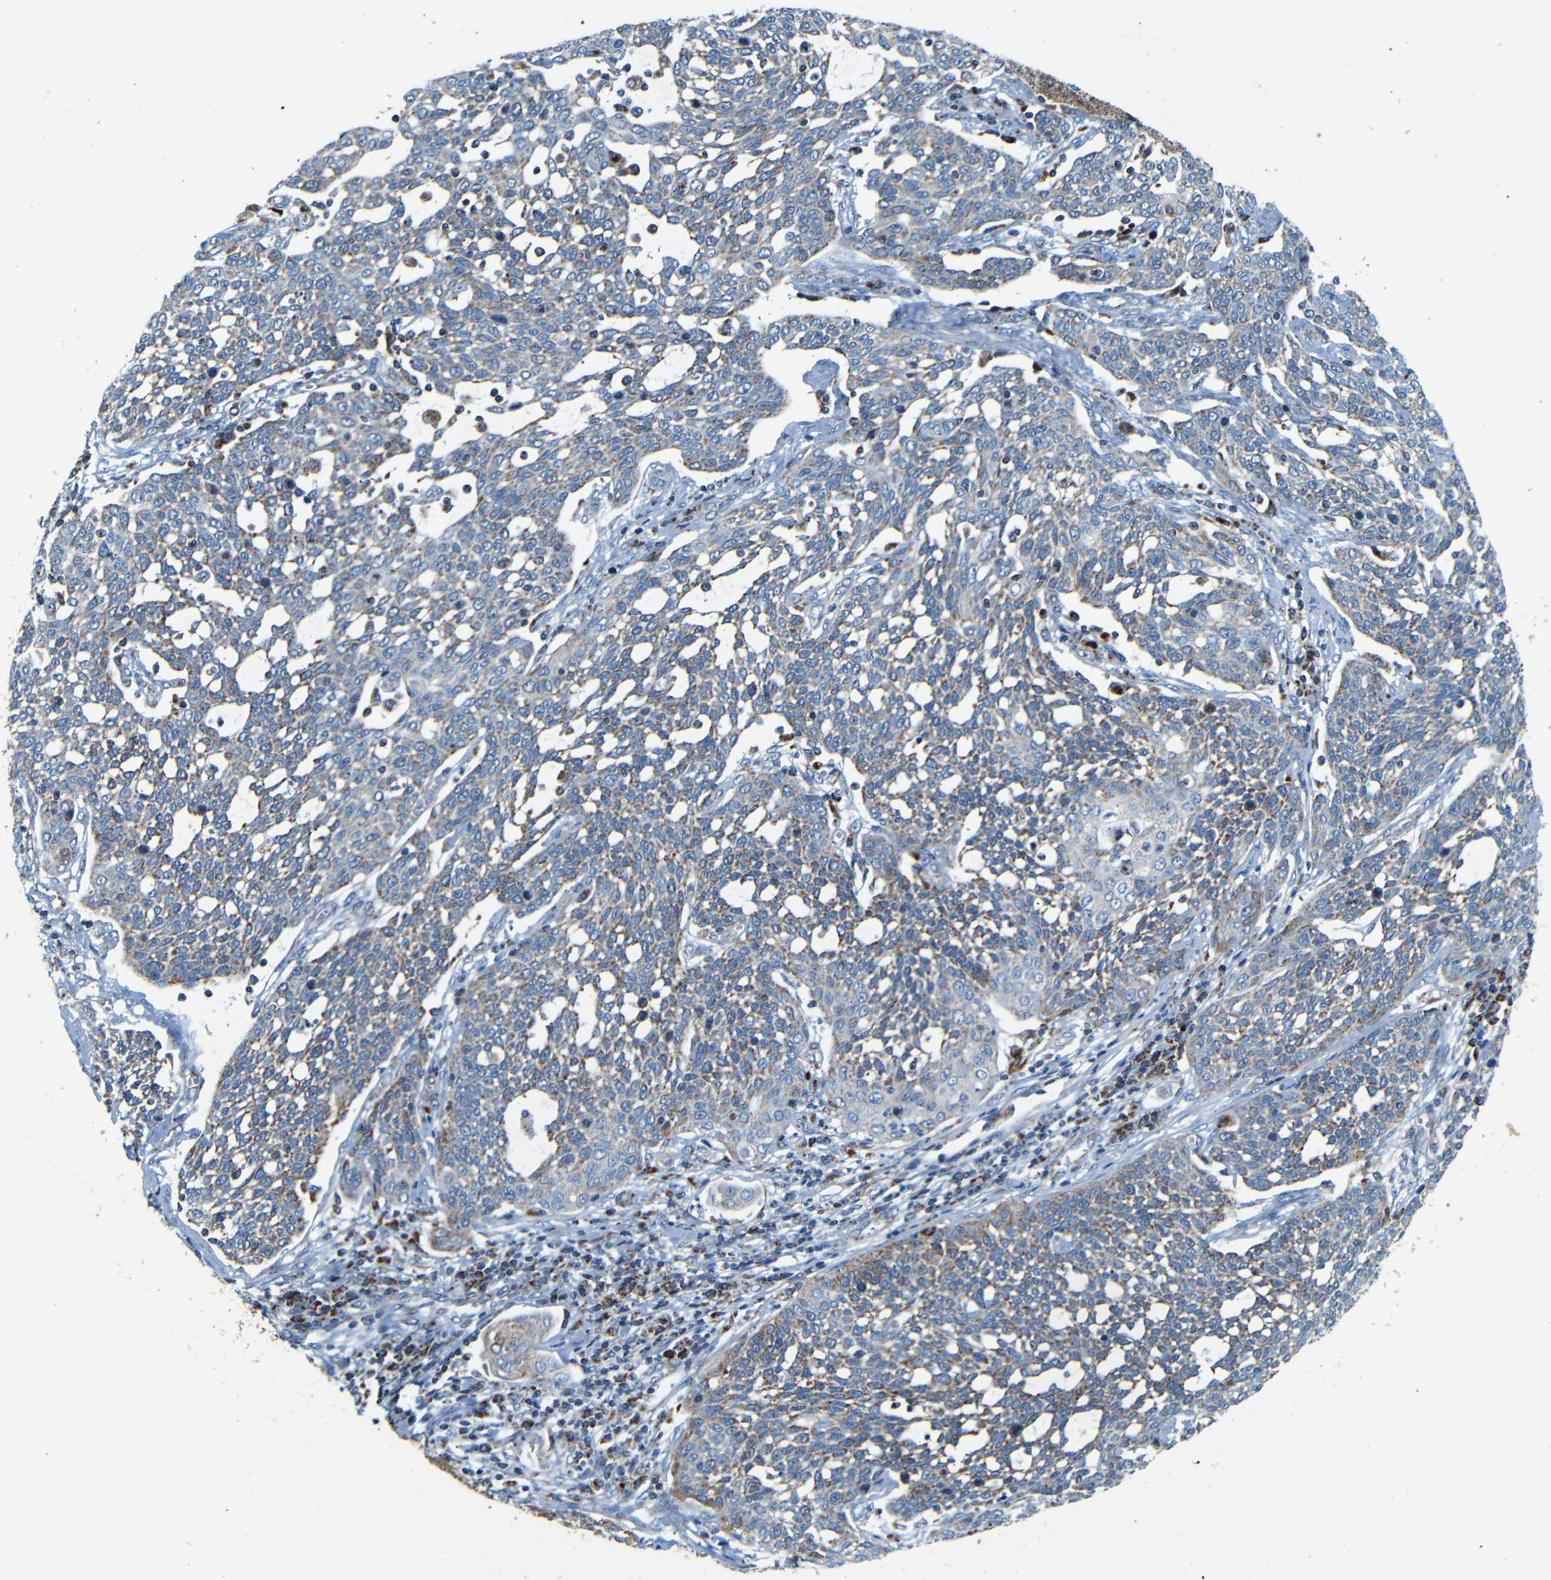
{"staining": {"intensity": "moderate", "quantity": "<25%", "location": "cytoplasmic/membranous"}, "tissue": "cervical cancer", "cell_type": "Tumor cells", "image_type": "cancer", "snomed": [{"axis": "morphology", "description": "Squamous cell carcinoma, NOS"}, {"axis": "topography", "description": "Cervix"}], "caption": "Protein staining of squamous cell carcinoma (cervical) tissue shows moderate cytoplasmic/membranous positivity in about <25% of tumor cells. (DAB (3,3'-diaminobenzidine) IHC, brown staining for protein, blue staining for nuclei).", "gene": "WSCD2", "patient": {"sex": "female", "age": 34}}